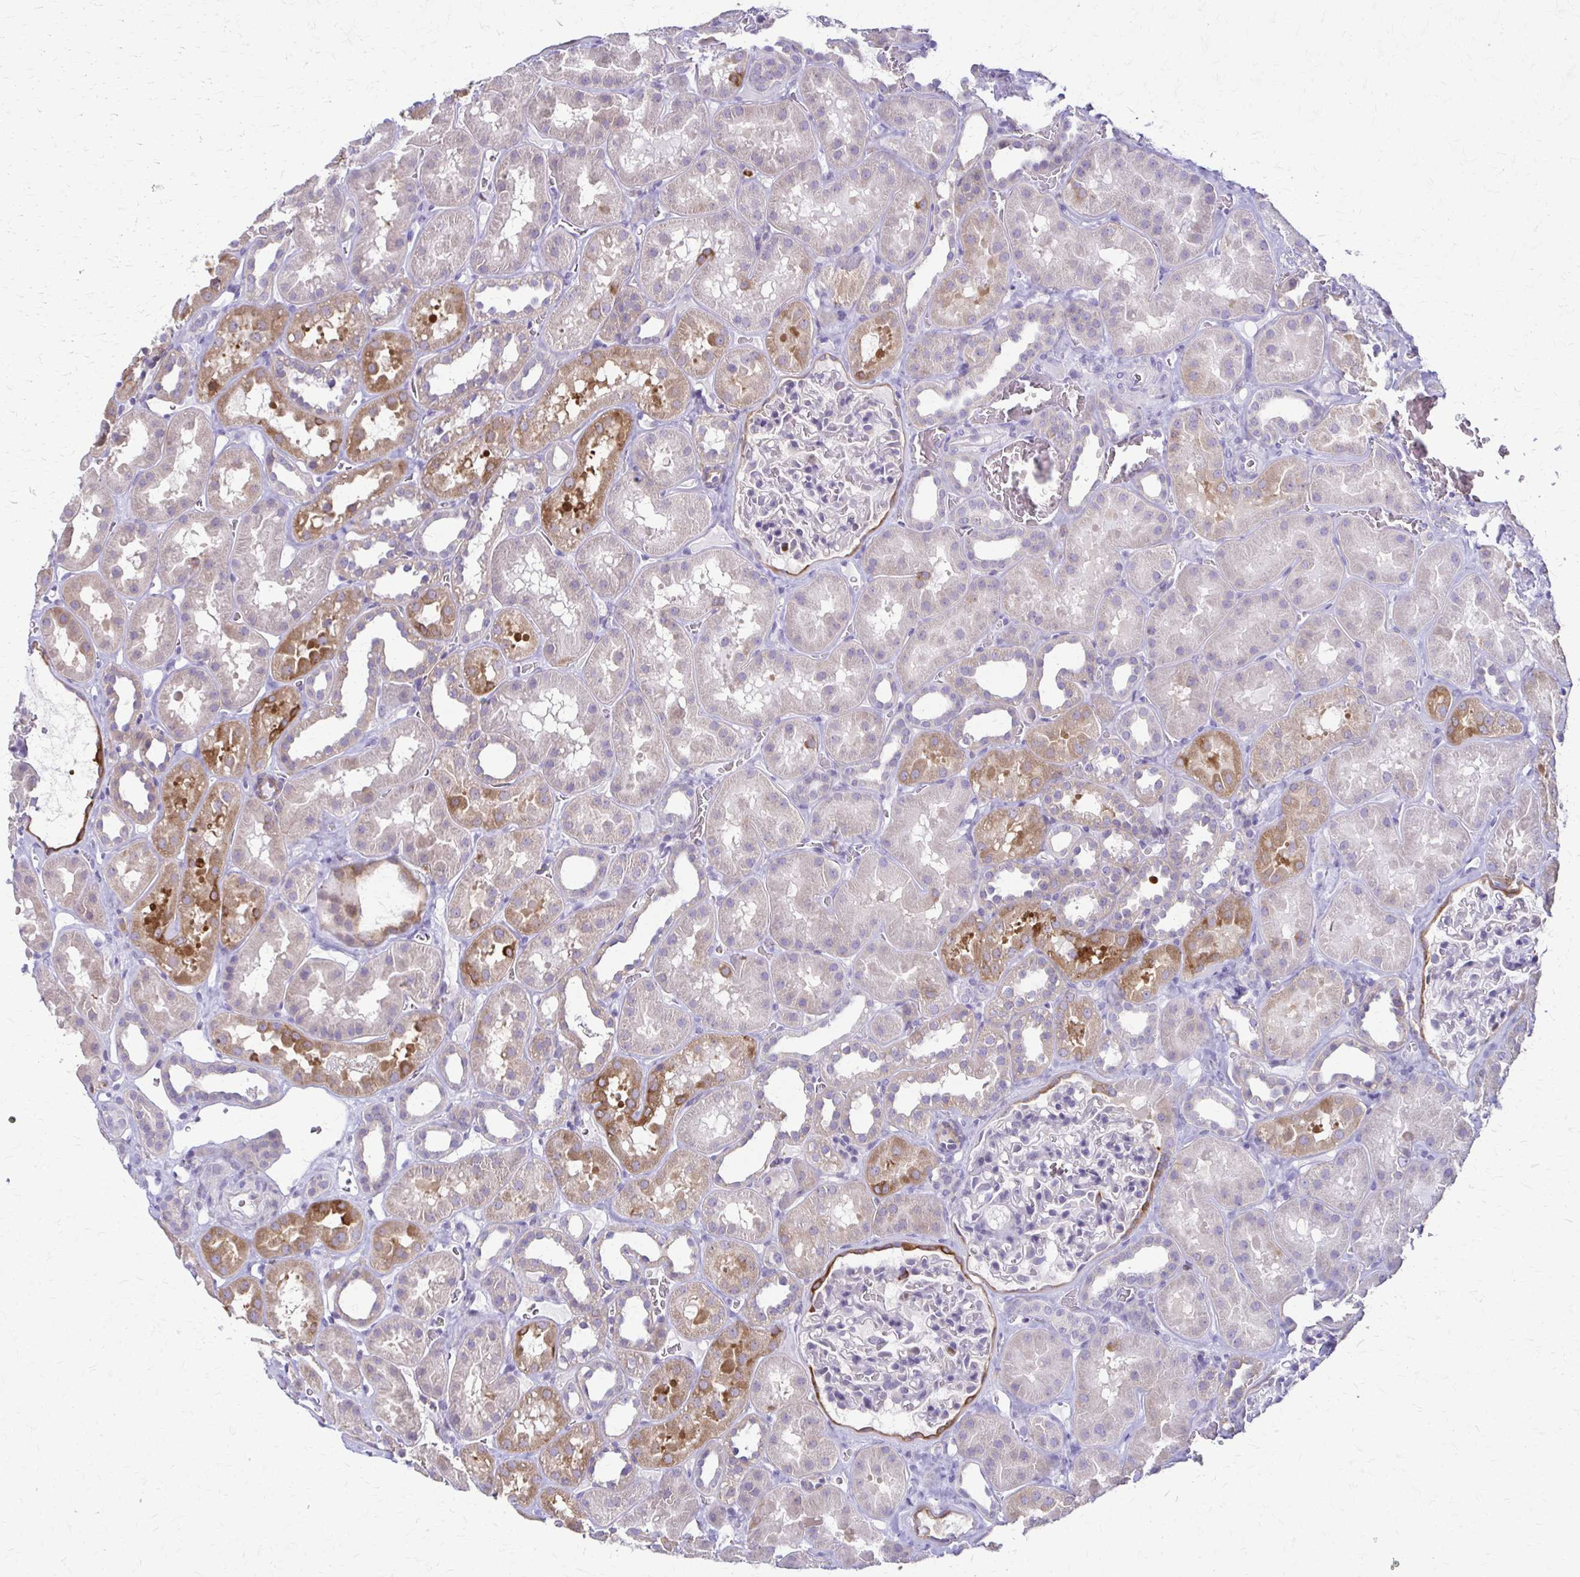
{"staining": {"intensity": "moderate", "quantity": "<25%", "location": "cytoplasmic/membranous"}, "tissue": "kidney", "cell_type": "Cells in glomeruli", "image_type": "normal", "snomed": [{"axis": "morphology", "description": "Normal tissue, NOS"}, {"axis": "topography", "description": "Kidney"}], "caption": "Immunohistochemistry (IHC) image of benign kidney stained for a protein (brown), which demonstrates low levels of moderate cytoplasmic/membranous staining in about <25% of cells in glomeruli.", "gene": "PIK3AP1", "patient": {"sex": "female", "age": 41}}